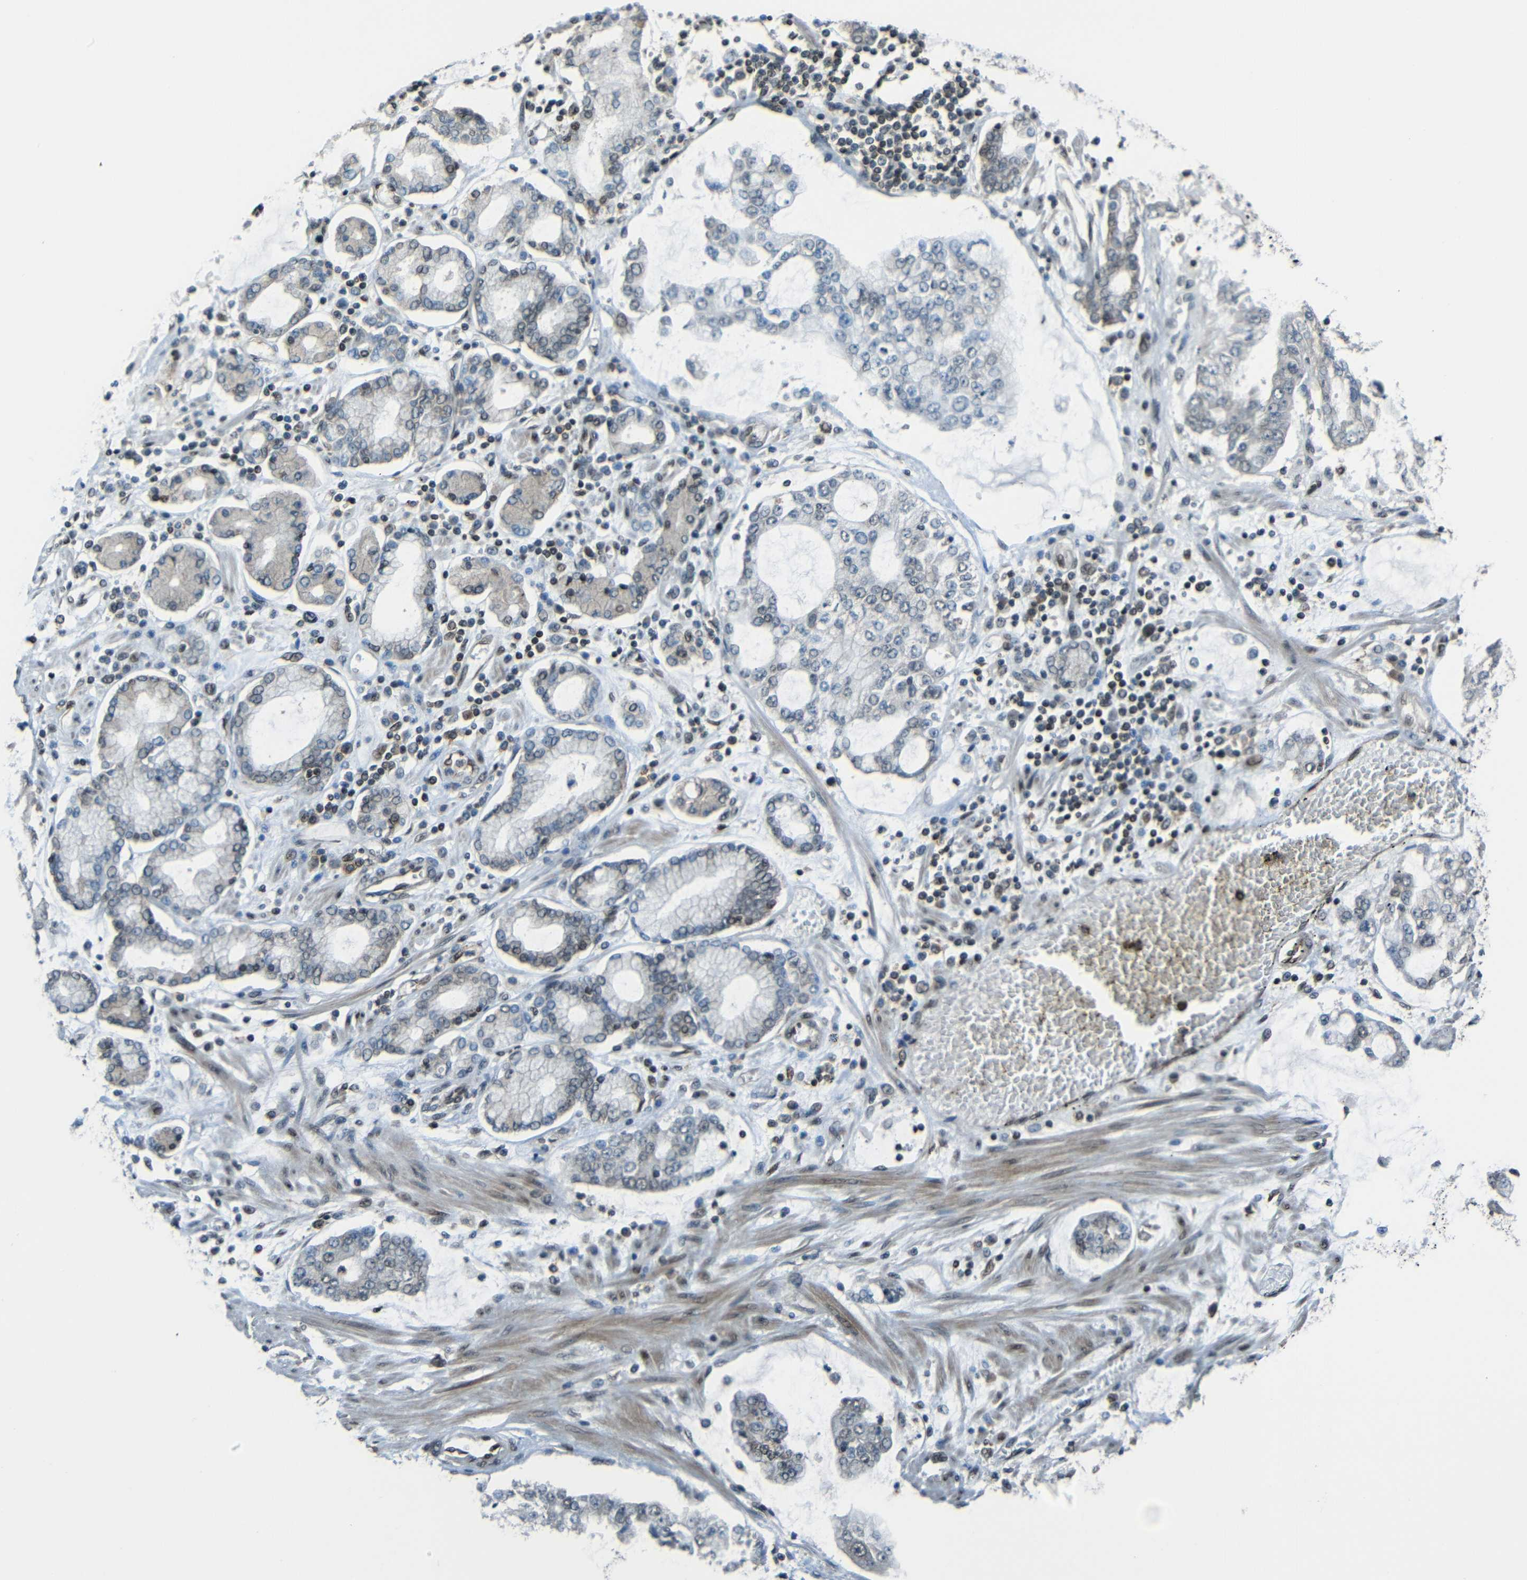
{"staining": {"intensity": "weak", "quantity": "<25%", "location": "nuclear"}, "tissue": "stomach cancer", "cell_type": "Tumor cells", "image_type": "cancer", "snomed": [{"axis": "morphology", "description": "Adenocarcinoma, NOS"}, {"axis": "topography", "description": "Stomach"}], "caption": "Protein analysis of stomach cancer exhibits no significant expression in tumor cells.", "gene": "PSIP1", "patient": {"sex": "male", "age": 76}}